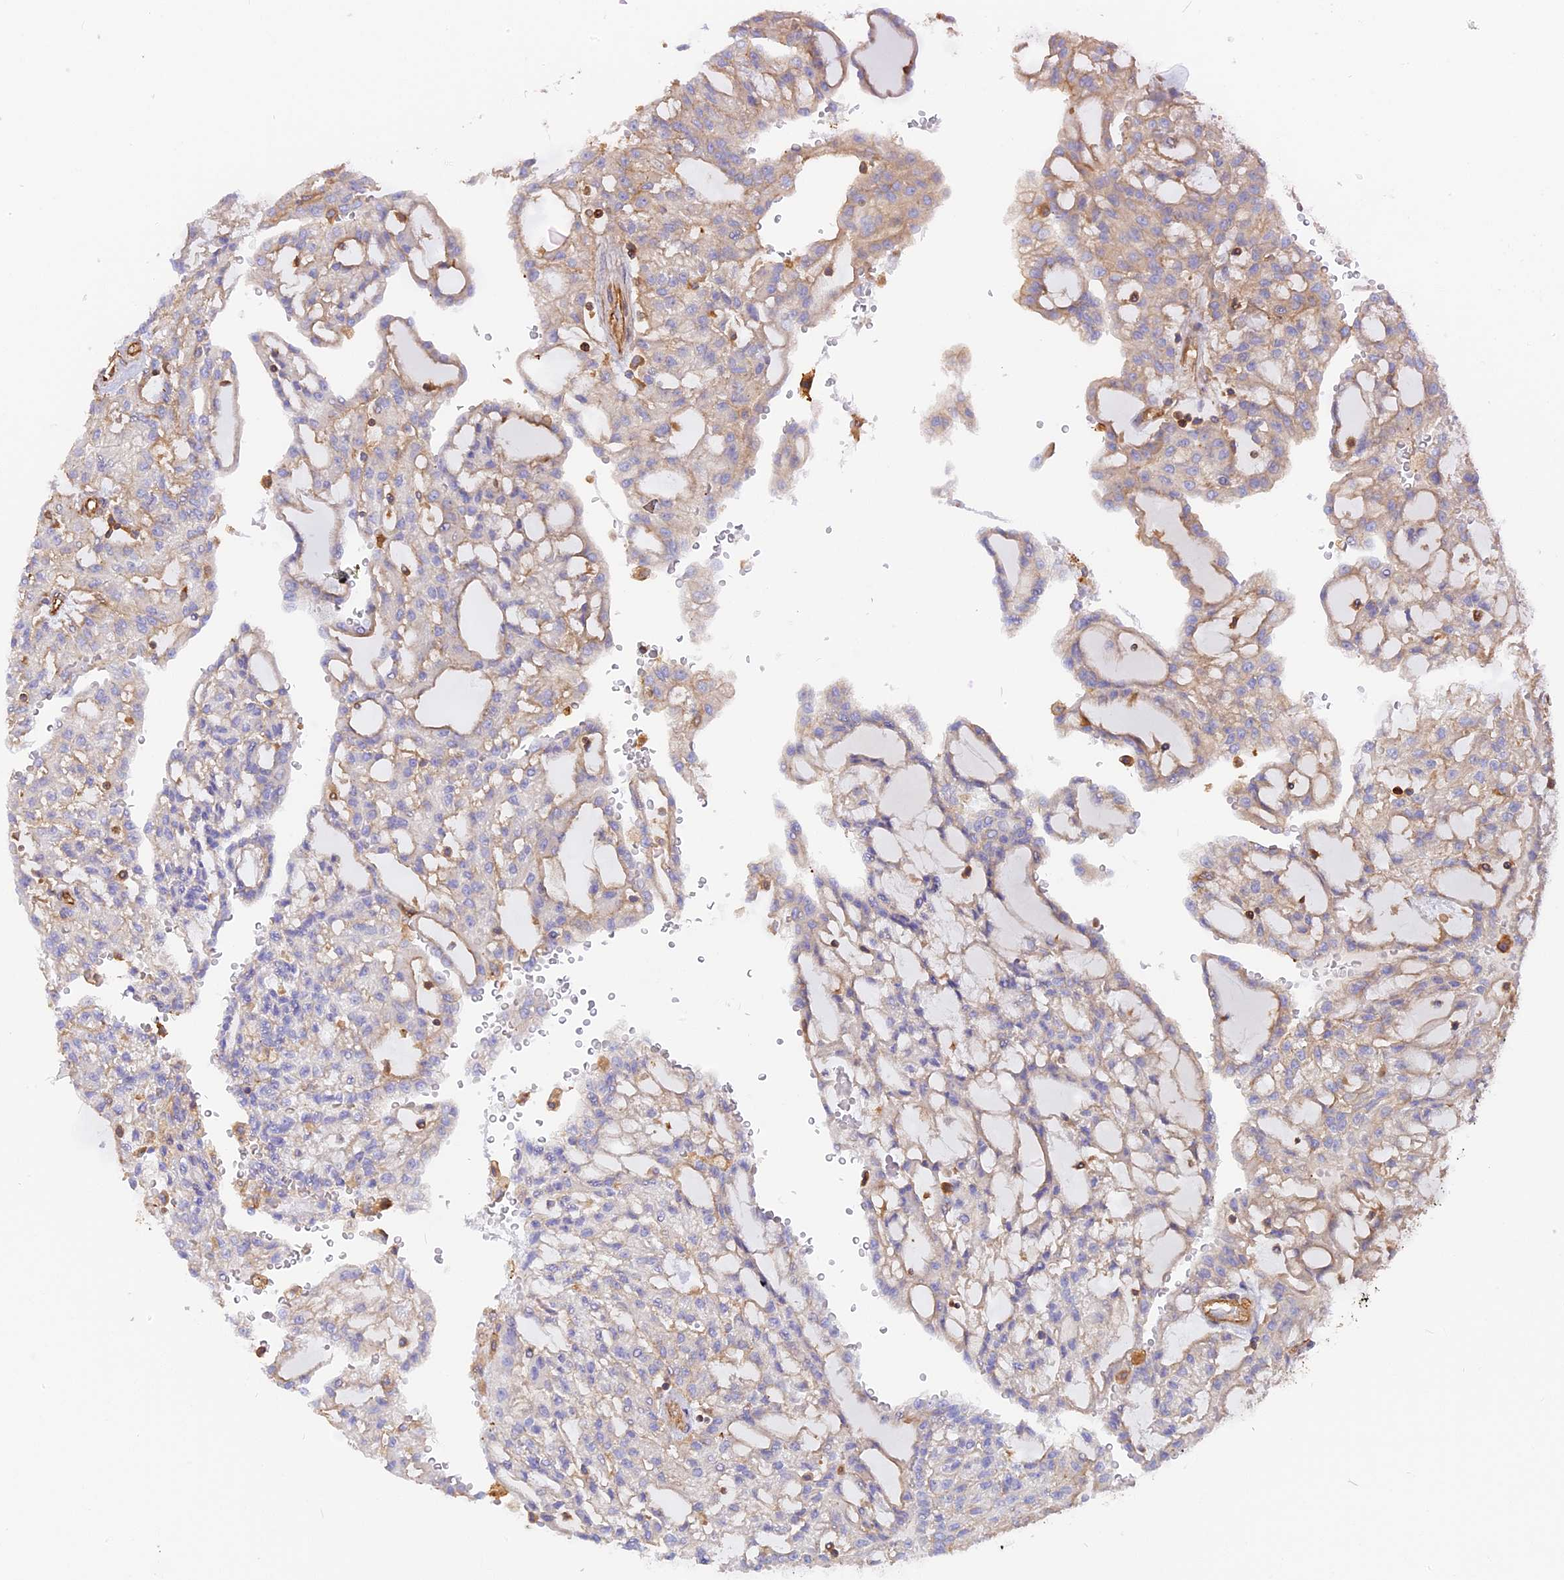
{"staining": {"intensity": "weak", "quantity": "<25%", "location": "cytoplasmic/membranous"}, "tissue": "renal cancer", "cell_type": "Tumor cells", "image_type": "cancer", "snomed": [{"axis": "morphology", "description": "Adenocarcinoma, NOS"}, {"axis": "topography", "description": "Kidney"}], "caption": "This is a micrograph of immunohistochemistry staining of renal cancer (adenocarcinoma), which shows no expression in tumor cells.", "gene": "VPS18", "patient": {"sex": "male", "age": 63}}